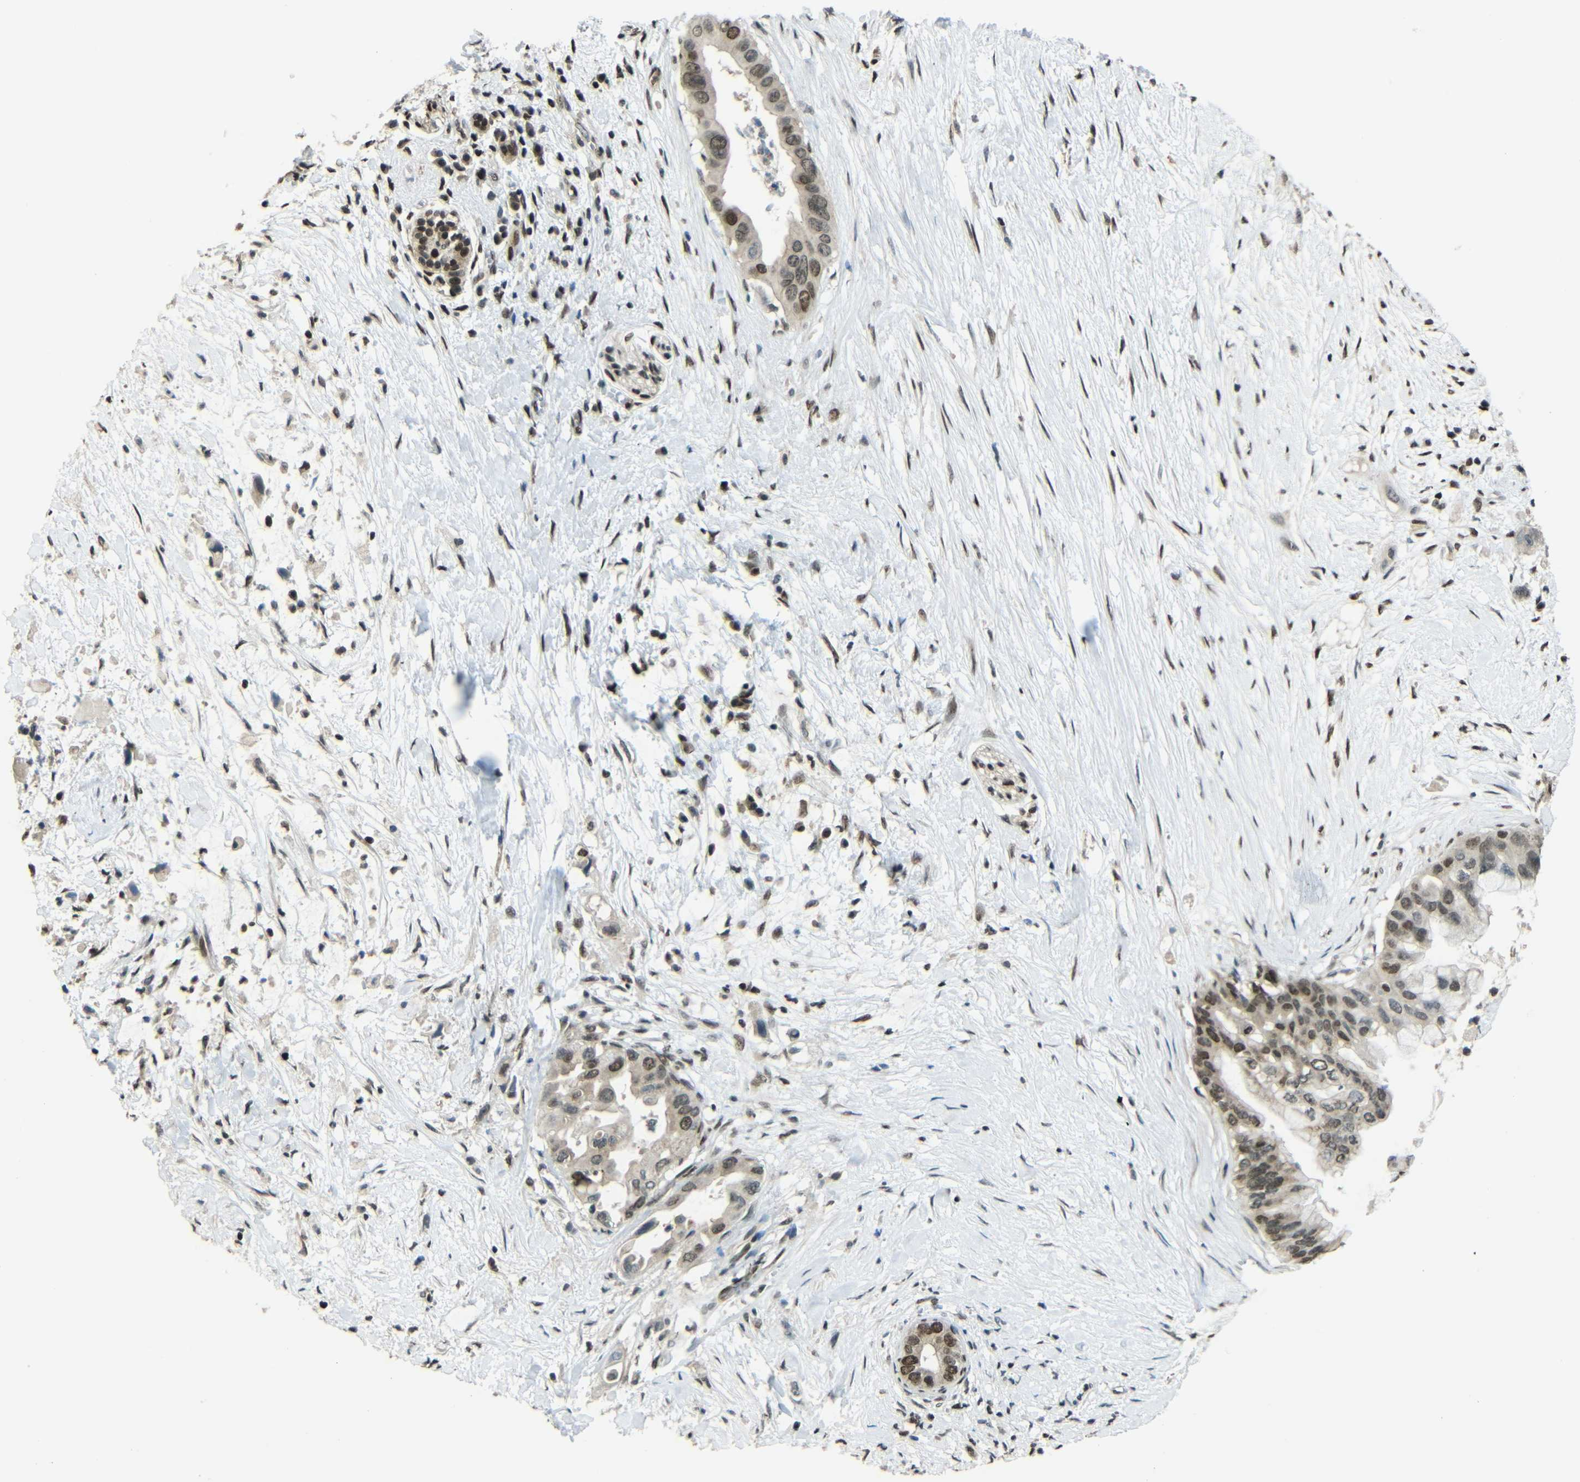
{"staining": {"intensity": "moderate", "quantity": ">75%", "location": "cytoplasmic/membranous,nuclear"}, "tissue": "pancreatic cancer", "cell_type": "Tumor cells", "image_type": "cancer", "snomed": [{"axis": "morphology", "description": "Adenocarcinoma, NOS"}, {"axis": "topography", "description": "Pancreas"}], "caption": "Tumor cells display medium levels of moderate cytoplasmic/membranous and nuclear positivity in approximately >75% of cells in human adenocarcinoma (pancreatic). Nuclei are stained in blue.", "gene": "PSIP1", "patient": {"sex": "male", "age": 55}}